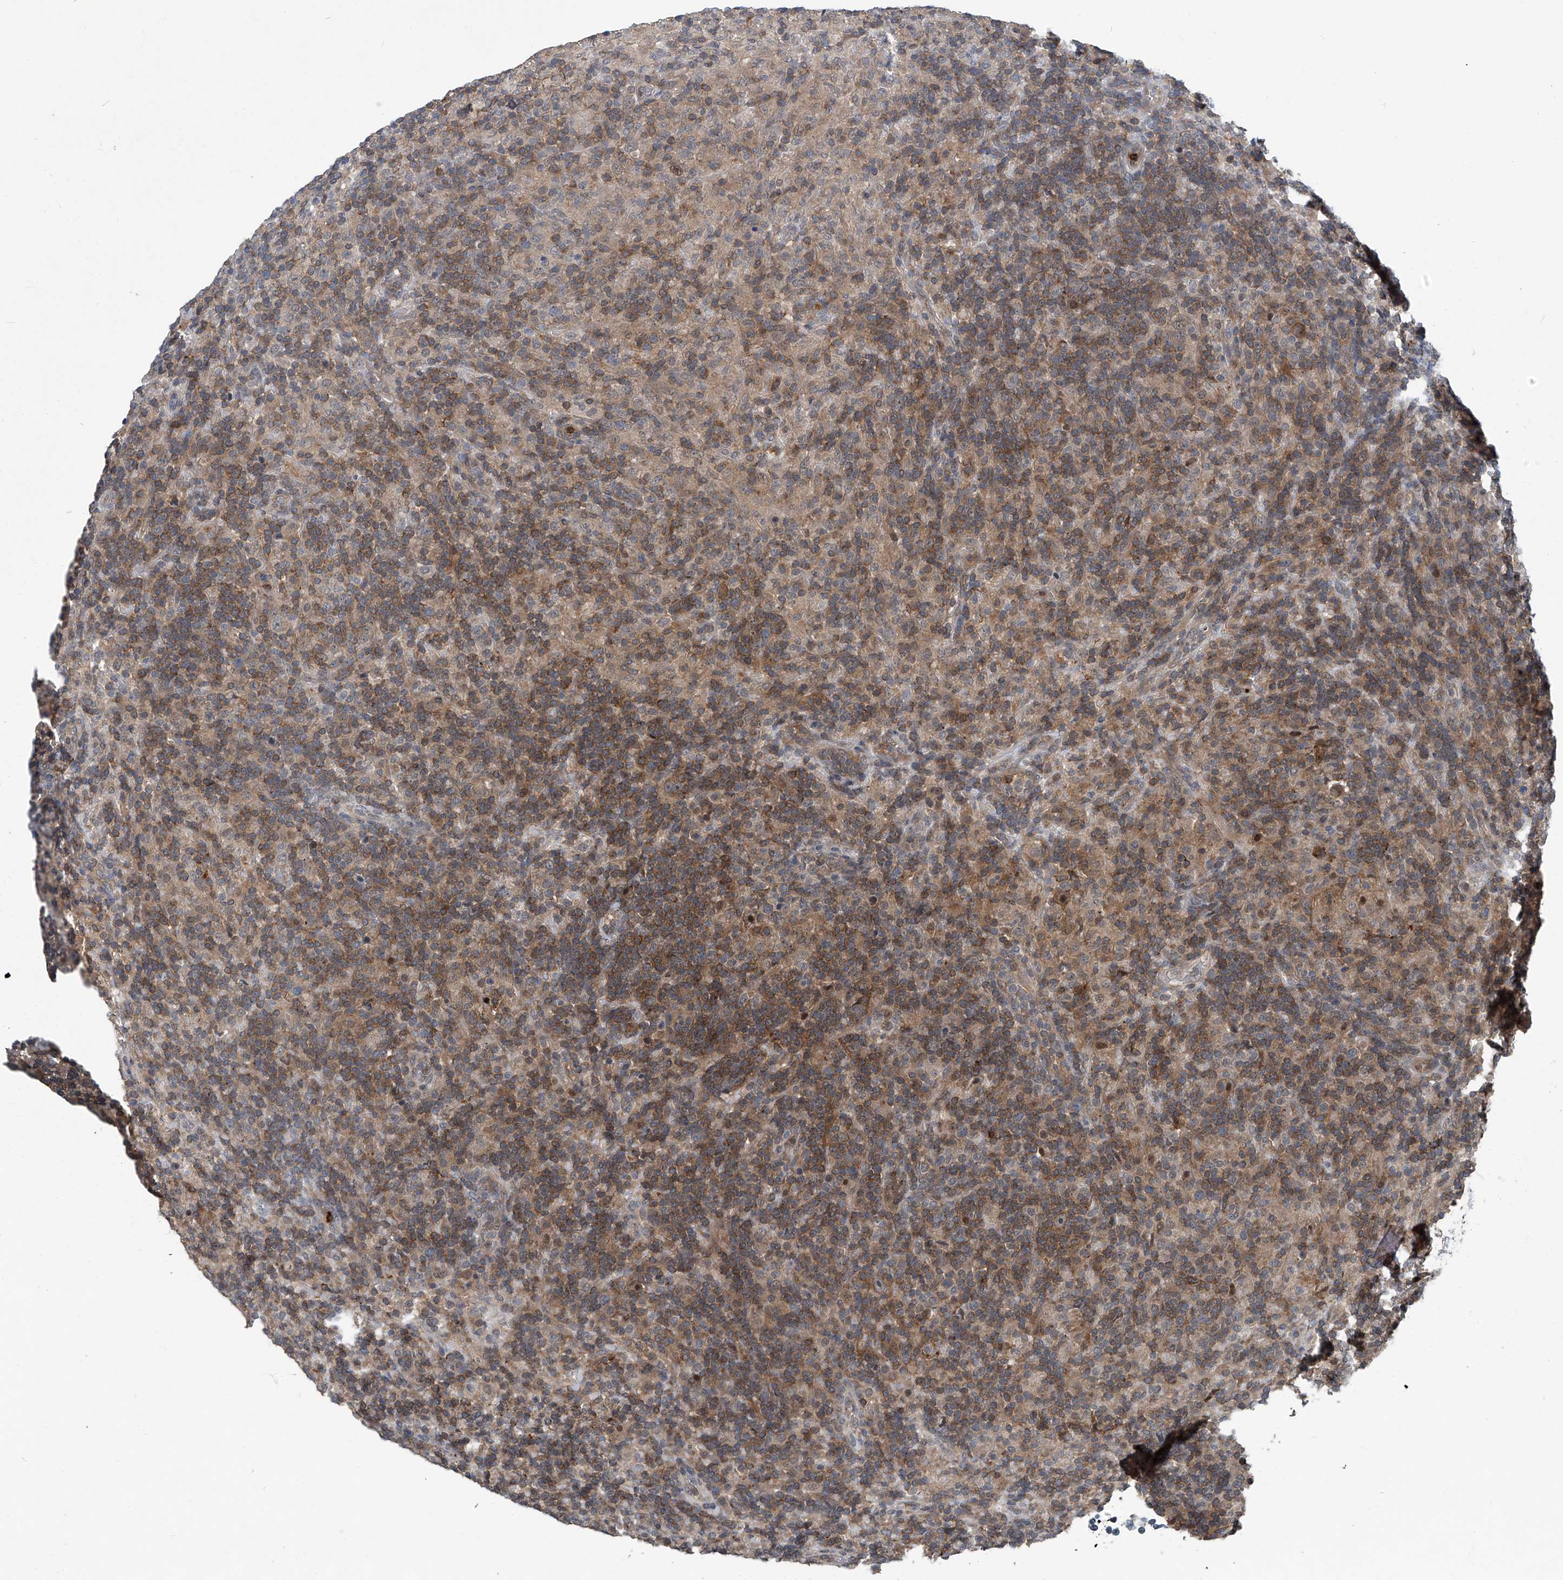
{"staining": {"intensity": "negative", "quantity": "none", "location": "none"}, "tissue": "lymphoma", "cell_type": "Tumor cells", "image_type": "cancer", "snomed": [{"axis": "morphology", "description": "Hodgkin's disease, NOS"}, {"axis": "topography", "description": "Lymph node"}], "caption": "This is an IHC micrograph of human Hodgkin's disease. There is no expression in tumor cells.", "gene": "AKNAD1", "patient": {"sex": "male", "age": 70}}